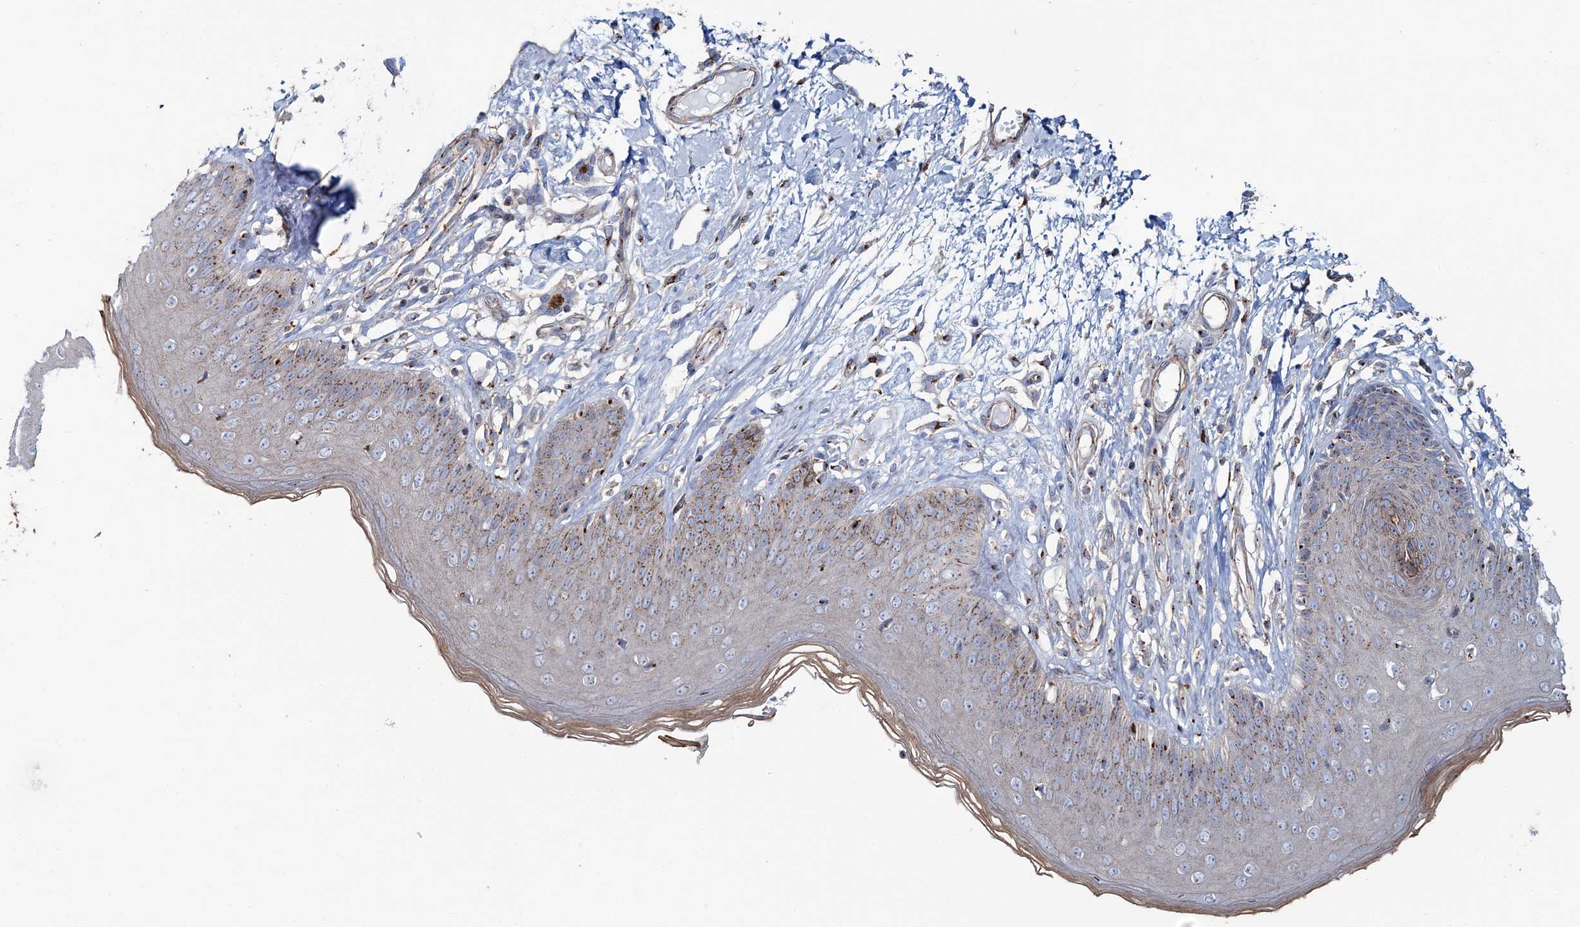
{"staining": {"intensity": "moderate", "quantity": "25%-75%", "location": "cytoplasmic/membranous"}, "tissue": "skin", "cell_type": "Epidermal cells", "image_type": "normal", "snomed": [{"axis": "morphology", "description": "Normal tissue, NOS"}, {"axis": "morphology", "description": "Squamous cell carcinoma, NOS"}, {"axis": "topography", "description": "Vulva"}], "caption": "The histopathology image exhibits immunohistochemical staining of benign skin. There is moderate cytoplasmic/membranous staining is seen in about 25%-75% of epidermal cells.", "gene": "MAN1A2", "patient": {"sex": "female", "age": 85}}